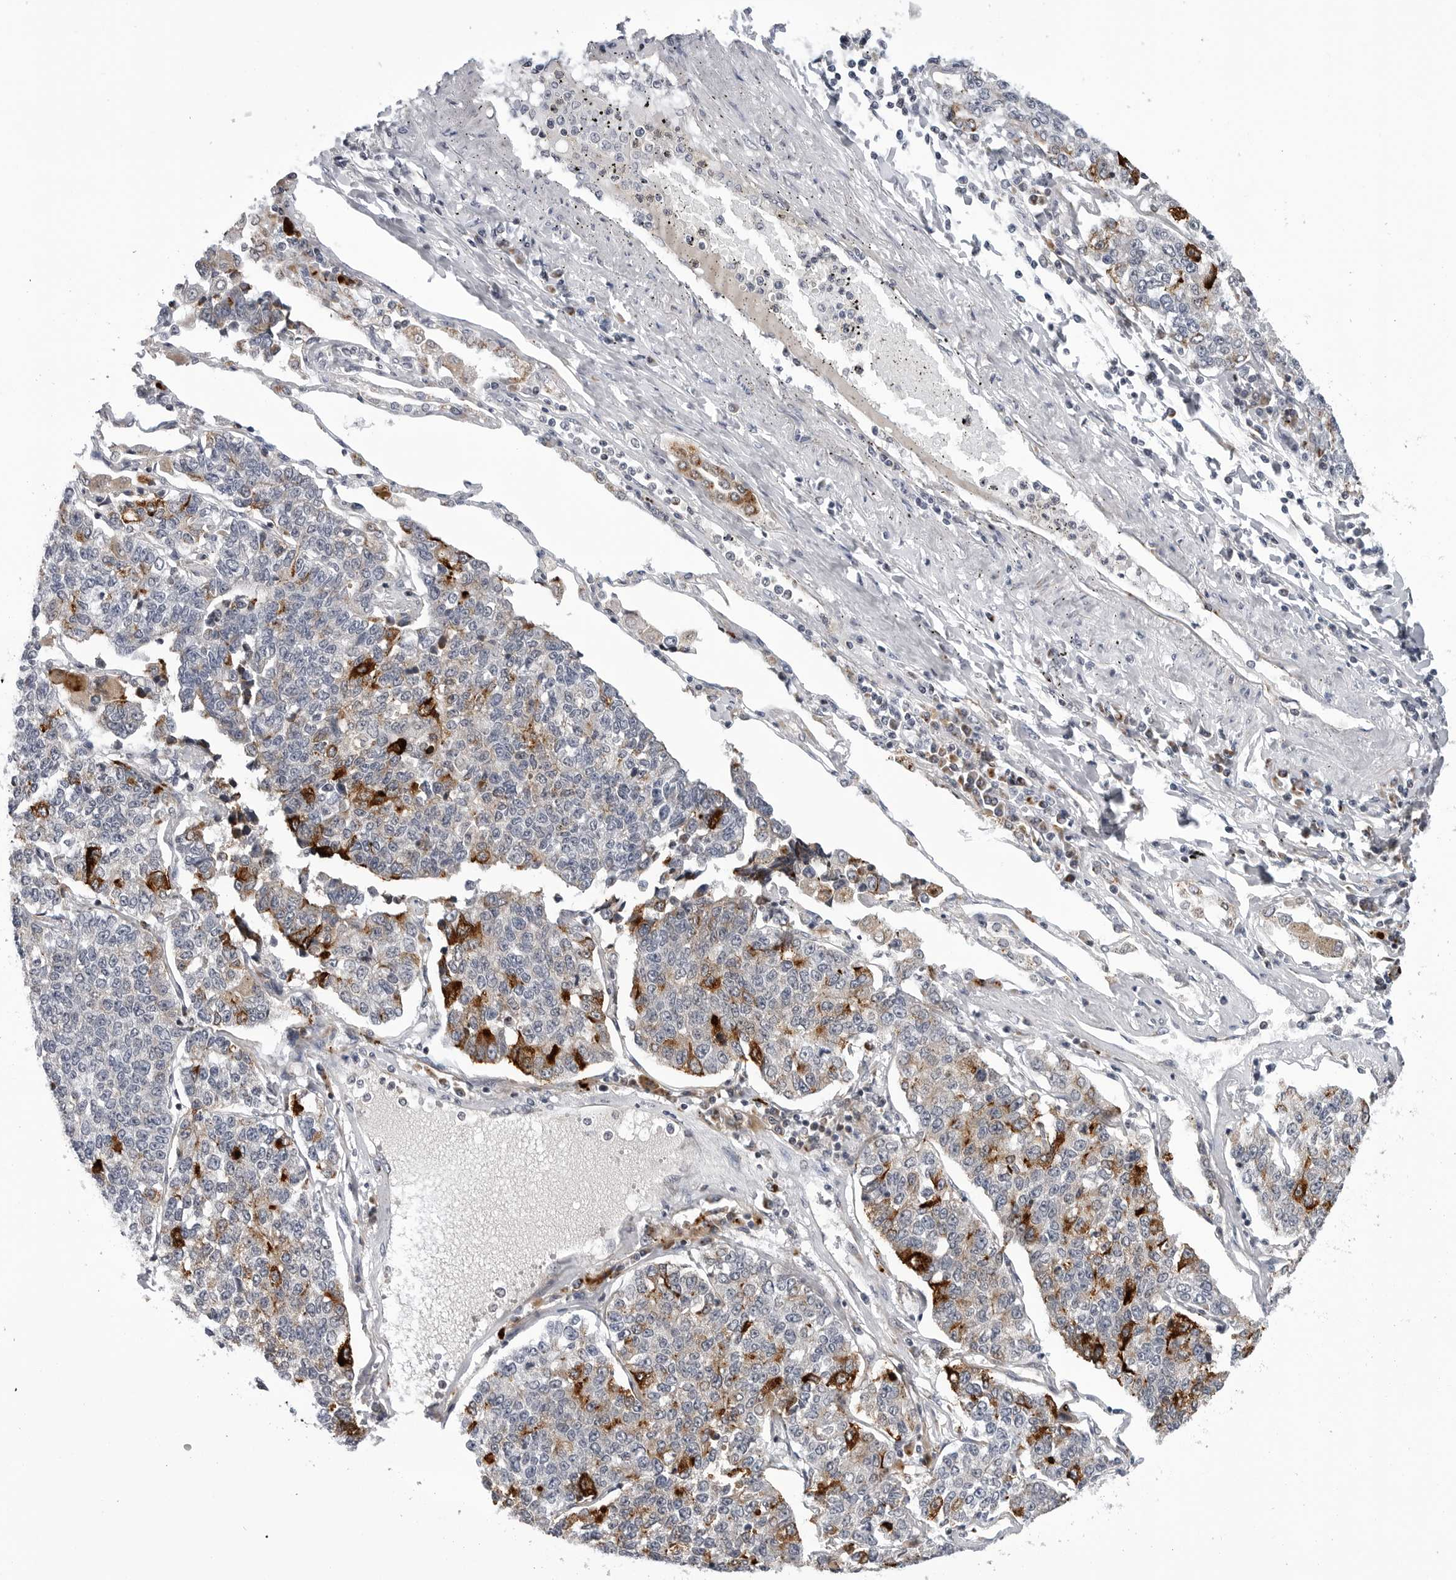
{"staining": {"intensity": "strong", "quantity": "<25%", "location": "cytoplasmic/membranous"}, "tissue": "lung cancer", "cell_type": "Tumor cells", "image_type": "cancer", "snomed": [{"axis": "morphology", "description": "Adenocarcinoma, NOS"}, {"axis": "topography", "description": "Lung"}], "caption": "Immunohistochemistry (IHC) of human lung cancer (adenocarcinoma) shows medium levels of strong cytoplasmic/membranous expression in about <25% of tumor cells.", "gene": "CDK20", "patient": {"sex": "male", "age": 49}}